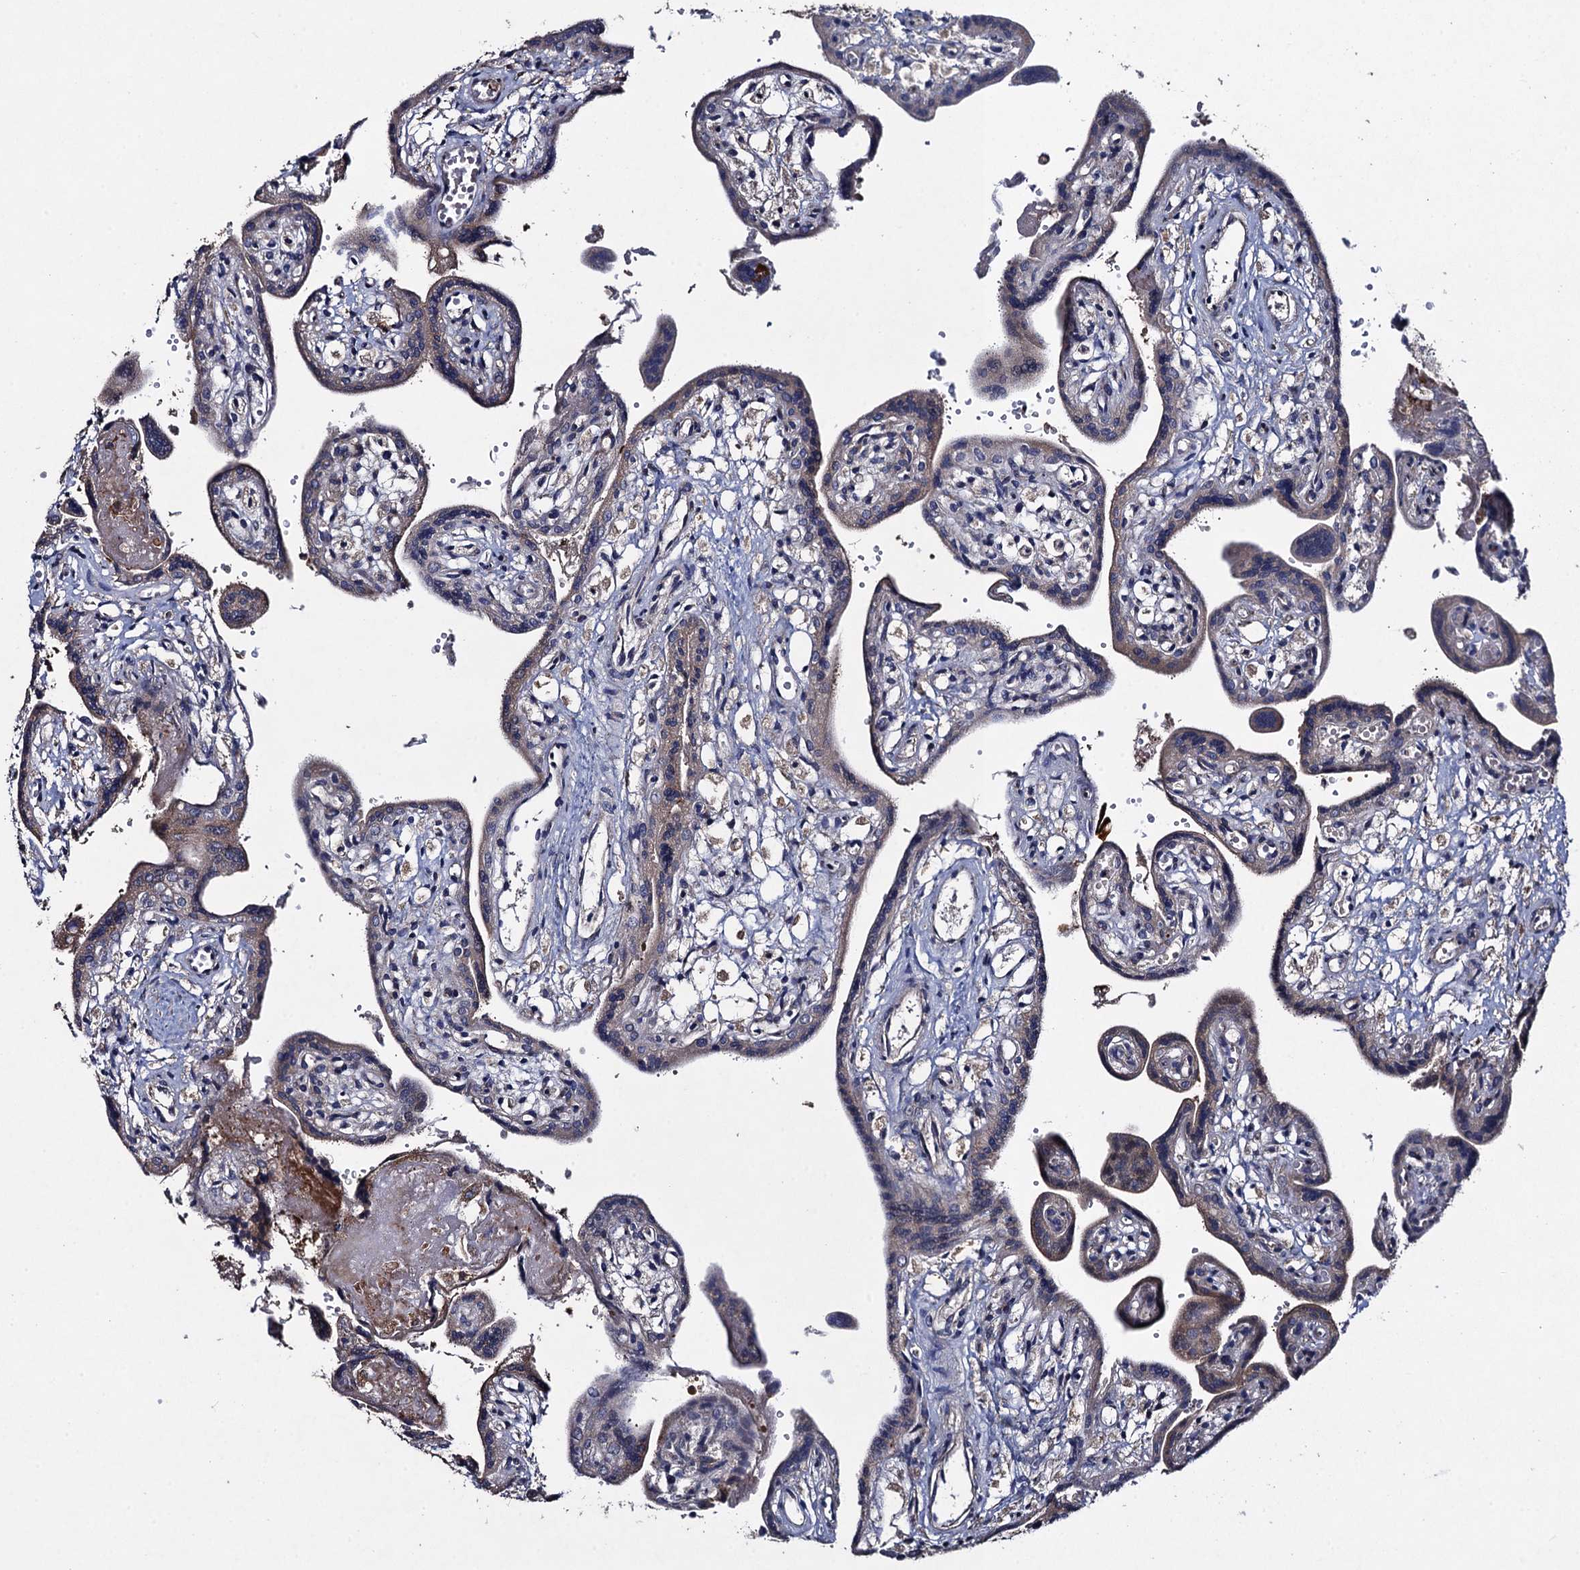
{"staining": {"intensity": "weak", "quantity": "25%-75%", "location": "cytoplasmic/membranous"}, "tissue": "placenta", "cell_type": "Trophoblastic cells", "image_type": "normal", "snomed": [{"axis": "morphology", "description": "Normal tissue, NOS"}, {"axis": "topography", "description": "Placenta"}], "caption": "The image reveals staining of benign placenta, revealing weak cytoplasmic/membranous protein positivity (brown color) within trophoblastic cells. (DAB (3,3'-diaminobenzidine) IHC with brightfield microscopy, high magnification).", "gene": "TXNDC11", "patient": {"sex": "female", "age": 37}}